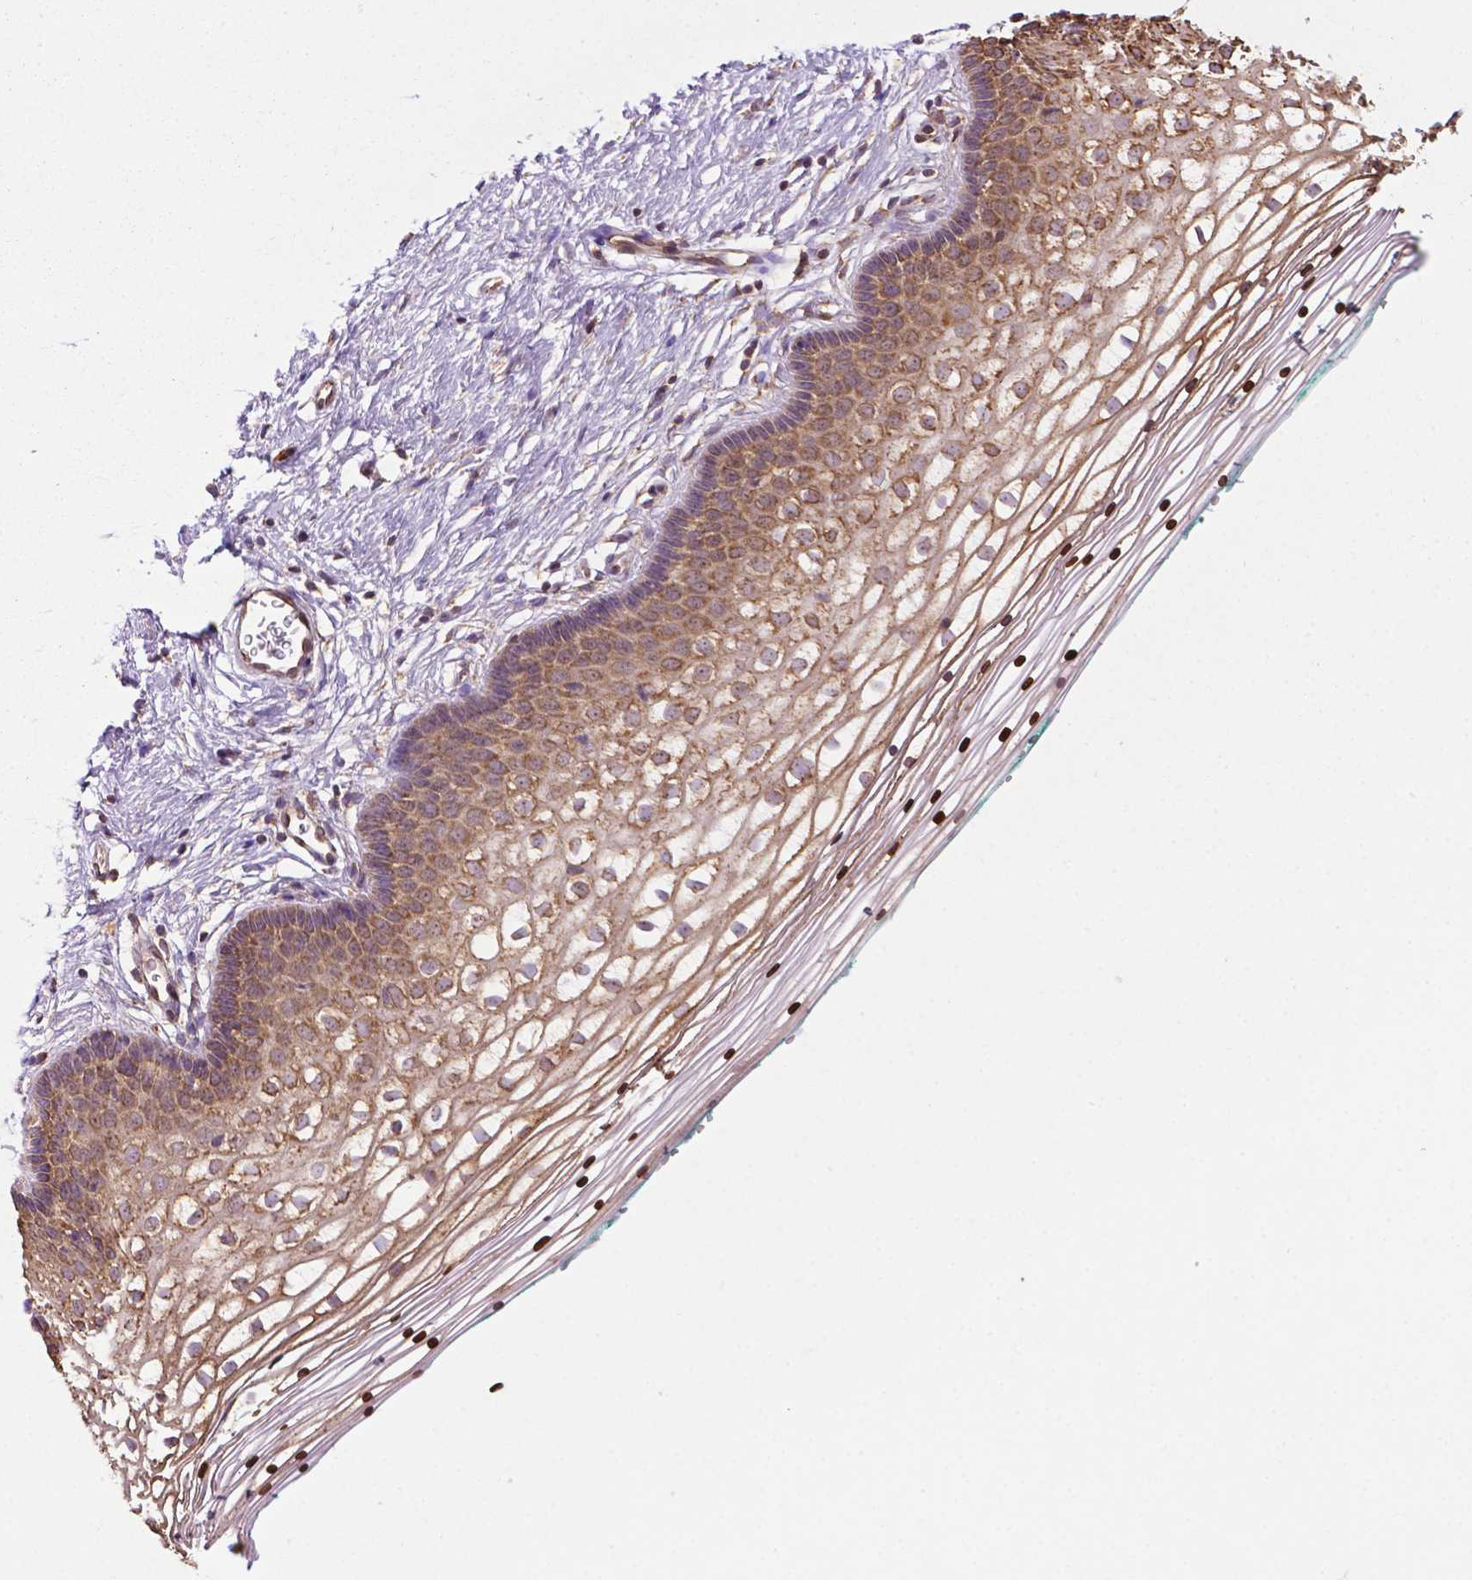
{"staining": {"intensity": "moderate", "quantity": ">75%", "location": "cytoplasmic/membranous"}, "tissue": "vagina", "cell_type": "Squamous epithelial cells", "image_type": "normal", "snomed": [{"axis": "morphology", "description": "Normal tissue, NOS"}, {"axis": "topography", "description": "Vagina"}], "caption": "An IHC image of benign tissue is shown. Protein staining in brown labels moderate cytoplasmic/membranous positivity in vagina within squamous epithelial cells. (brown staining indicates protein expression, while blue staining denotes nuclei).", "gene": "RPL29", "patient": {"sex": "female", "age": 36}}